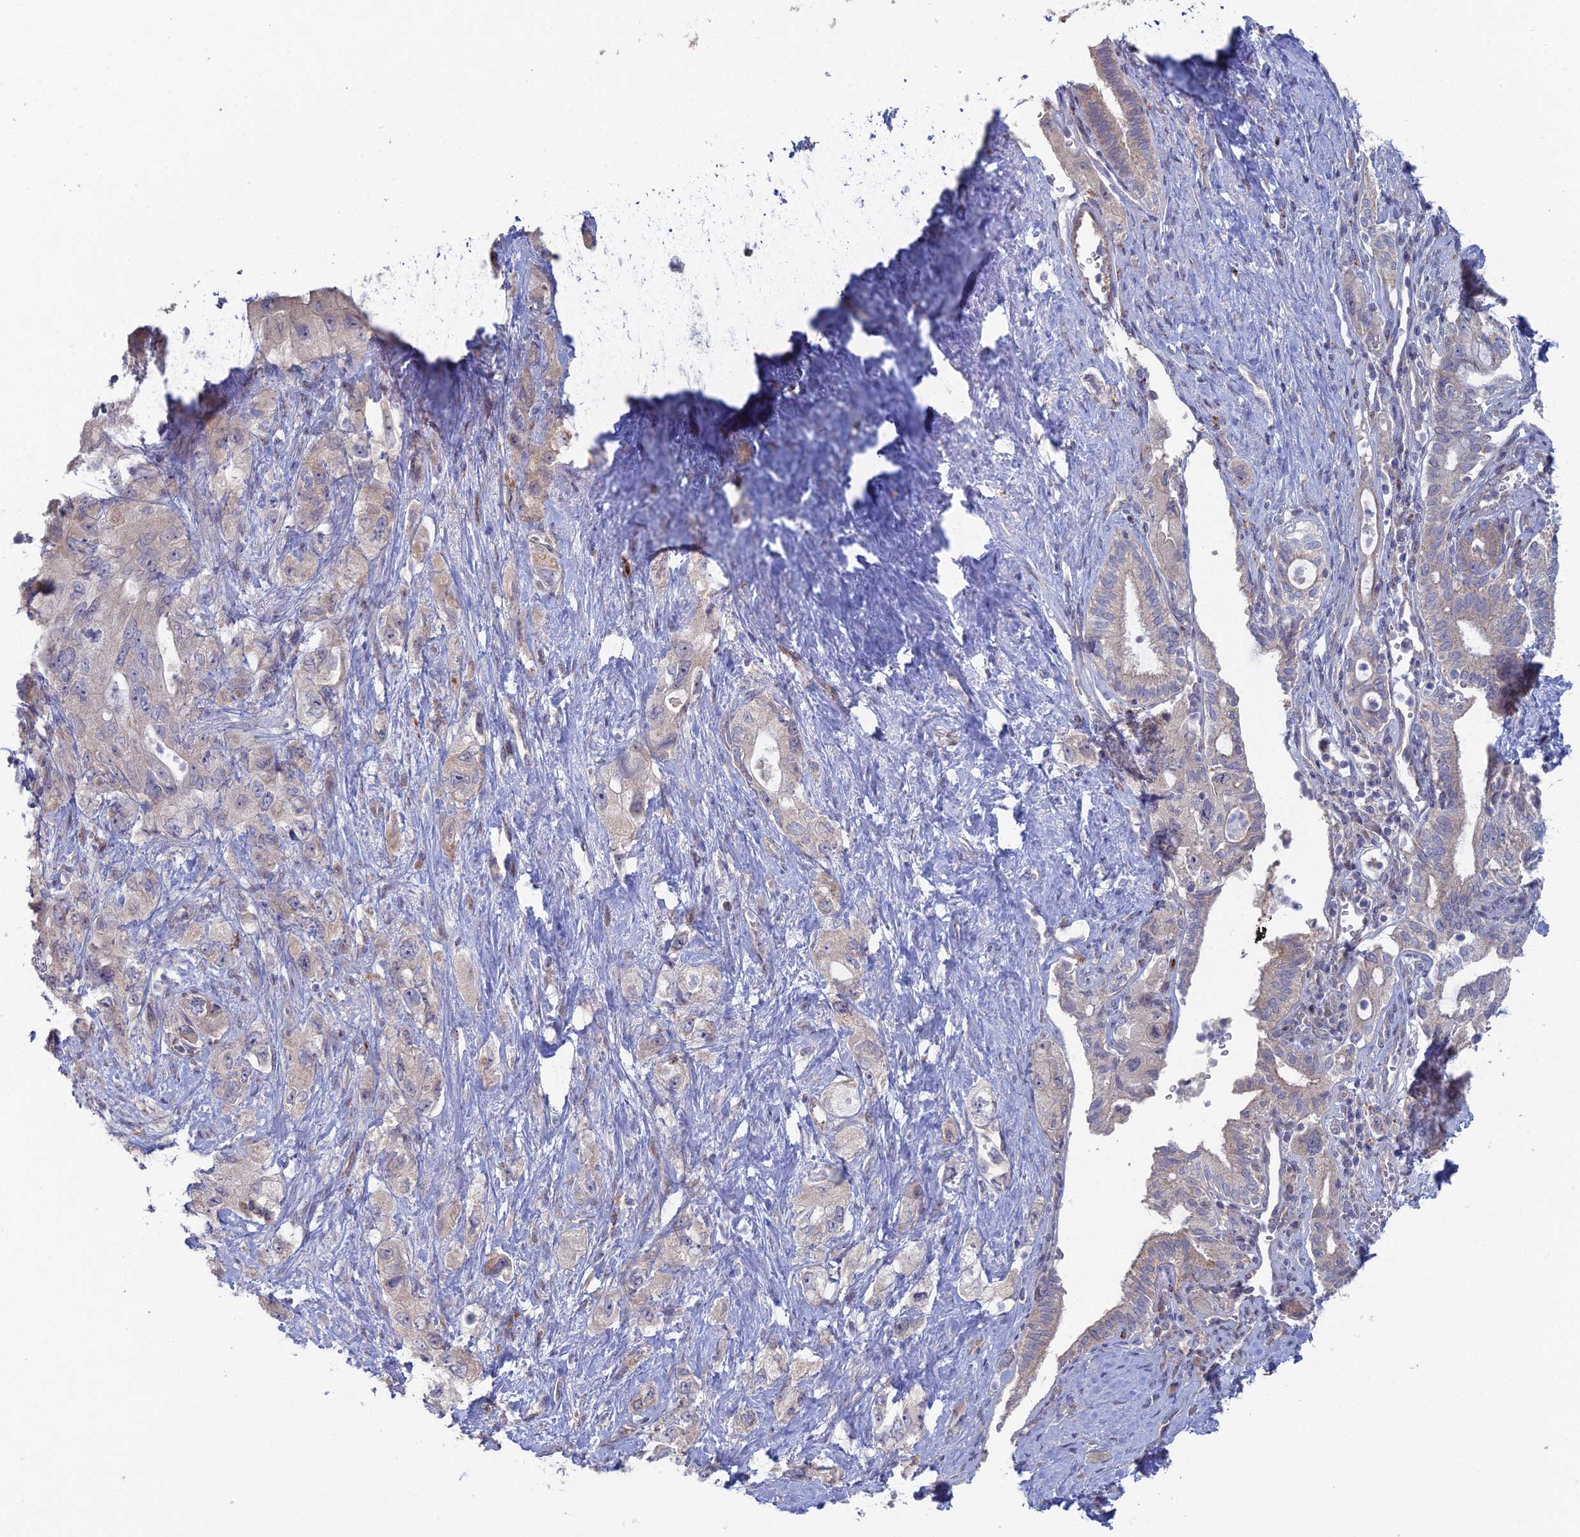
{"staining": {"intensity": "negative", "quantity": "none", "location": "none"}, "tissue": "pancreatic cancer", "cell_type": "Tumor cells", "image_type": "cancer", "snomed": [{"axis": "morphology", "description": "Adenocarcinoma, NOS"}, {"axis": "topography", "description": "Pancreas"}], "caption": "A micrograph of pancreatic adenocarcinoma stained for a protein demonstrates no brown staining in tumor cells.", "gene": "ARL16", "patient": {"sex": "female", "age": 73}}